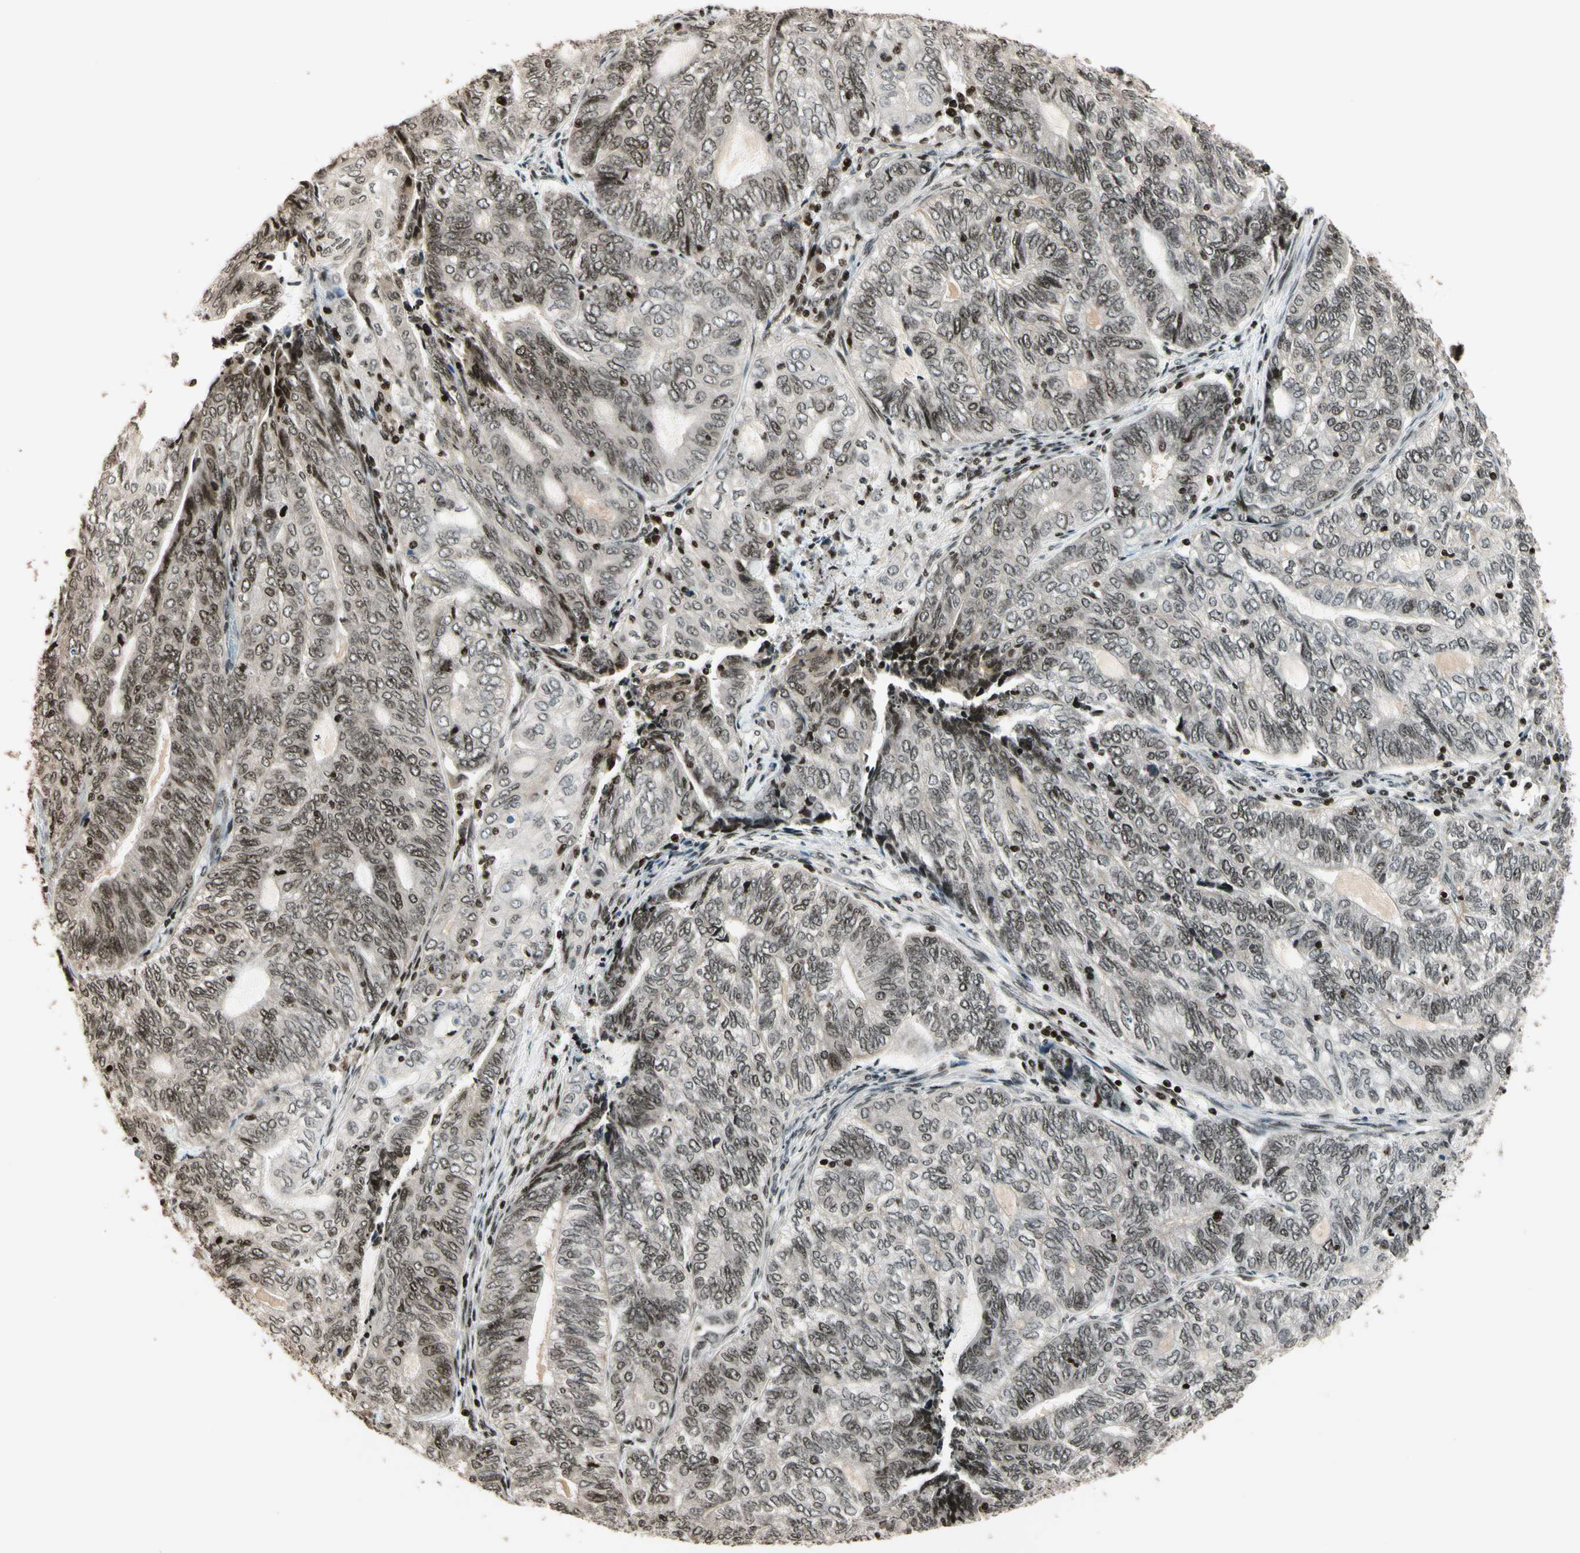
{"staining": {"intensity": "weak", "quantity": ">75%", "location": "nuclear"}, "tissue": "endometrial cancer", "cell_type": "Tumor cells", "image_type": "cancer", "snomed": [{"axis": "morphology", "description": "Adenocarcinoma, NOS"}, {"axis": "topography", "description": "Uterus"}, {"axis": "topography", "description": "Endometrium"}], "caption": "This micrograph reveals IHC staining of endometrial cancer (adenocarcinoma), with low weak nuclear expression in about >75% of tumor cells.", "gene": "TSHZ3", "patient": {"sex": "female", "age": 70}}